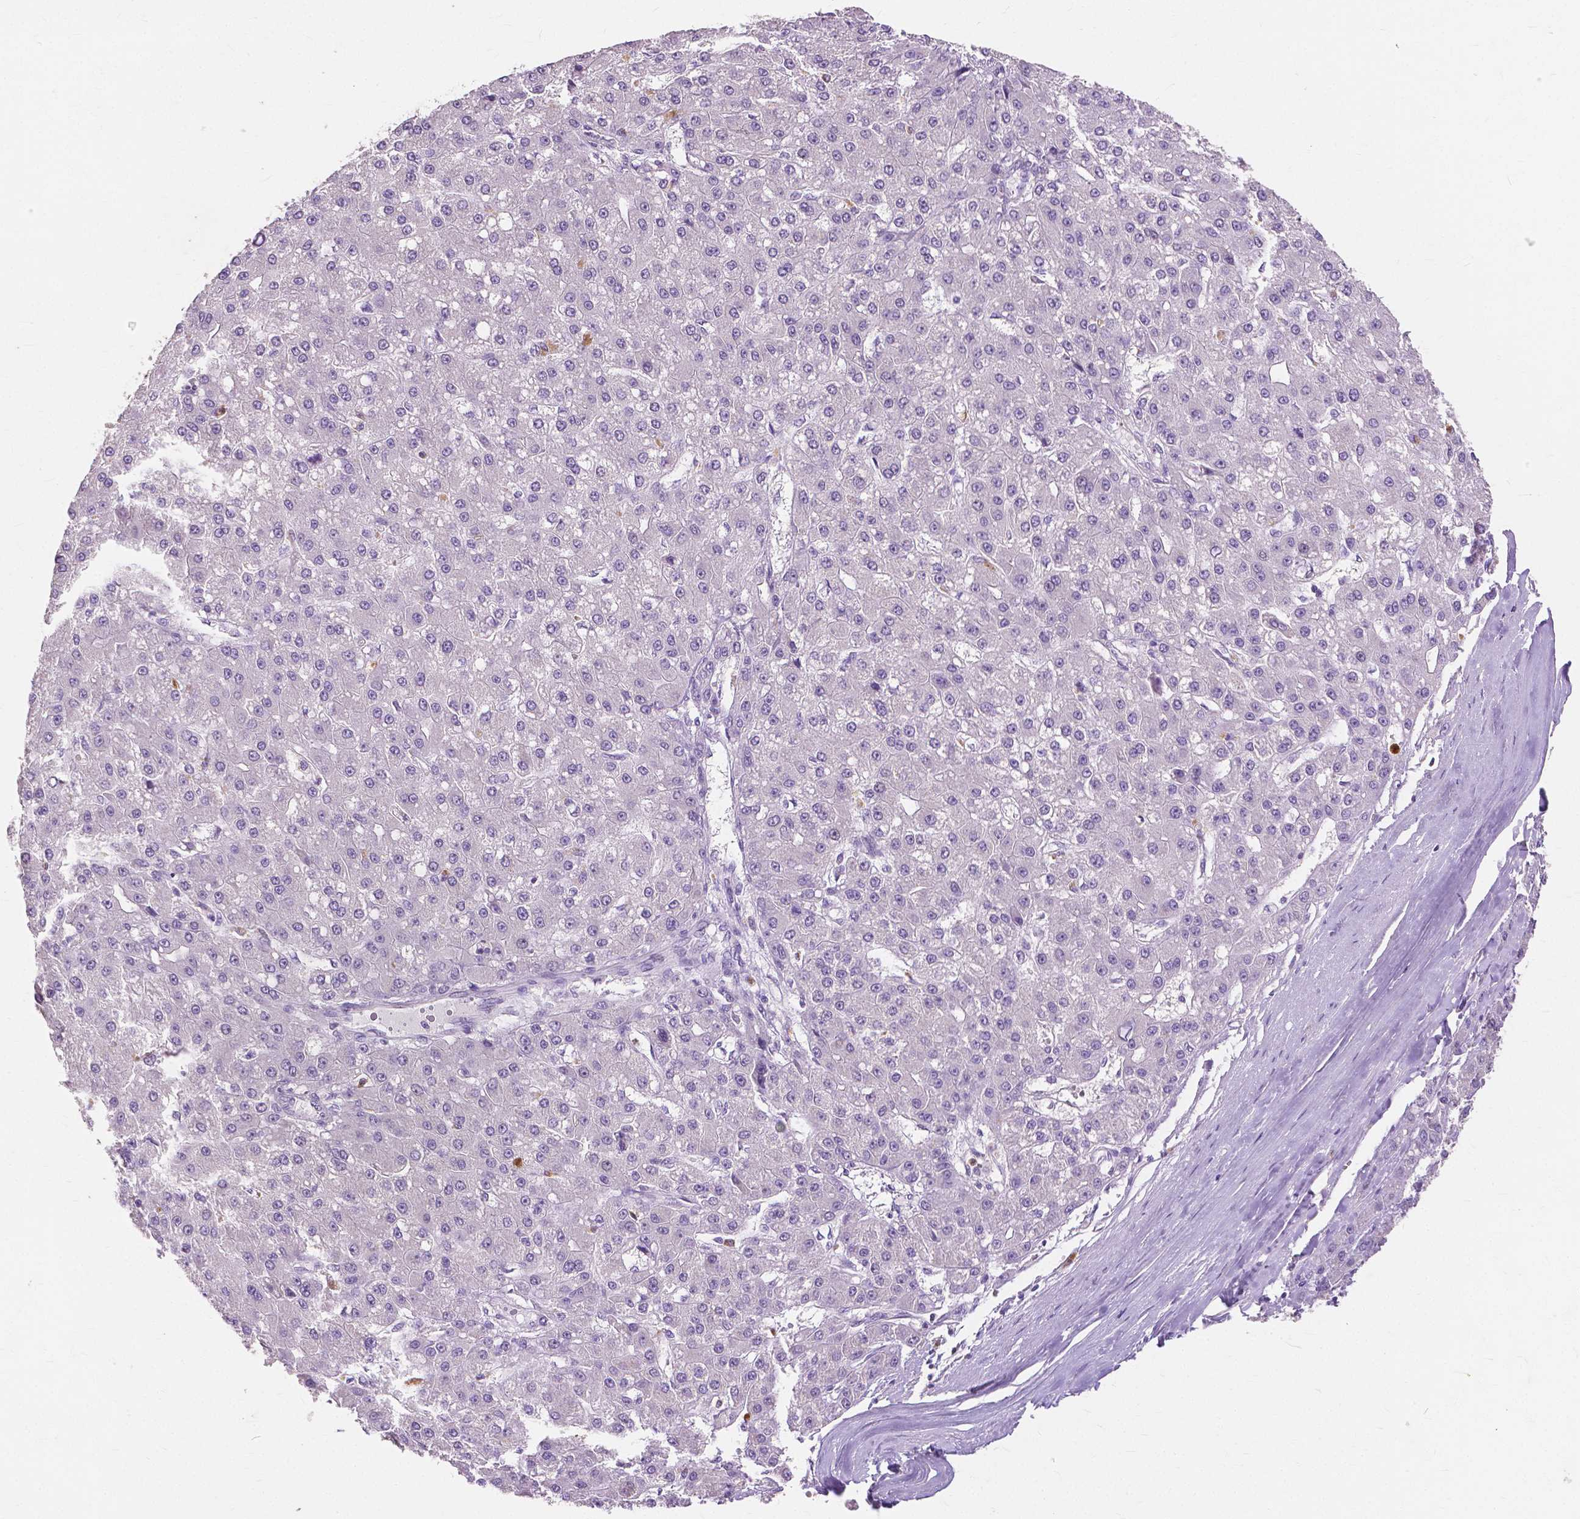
{"staining": {"intensity": "negative", "quantity": "none", "location": "none"}, "tissue": "liver cancer", "cell_type": "Tumor cells", "image_type": "cancer", "snomed": [{"axis": "morphology", "description": "Carcinoma, Hepatocellular, NOS"}, {"axis": "topography", "description": "Liver"}], "caption": "Liver cancer (hepatocellular carcinoma) was stained to show a protein in brown. There is no significant expression in tumor cells. (DAB immunohistochemistry (IHC), high magnification).", "gene": "CXCR2", "patient": {"sex": "male", "age": 67}}